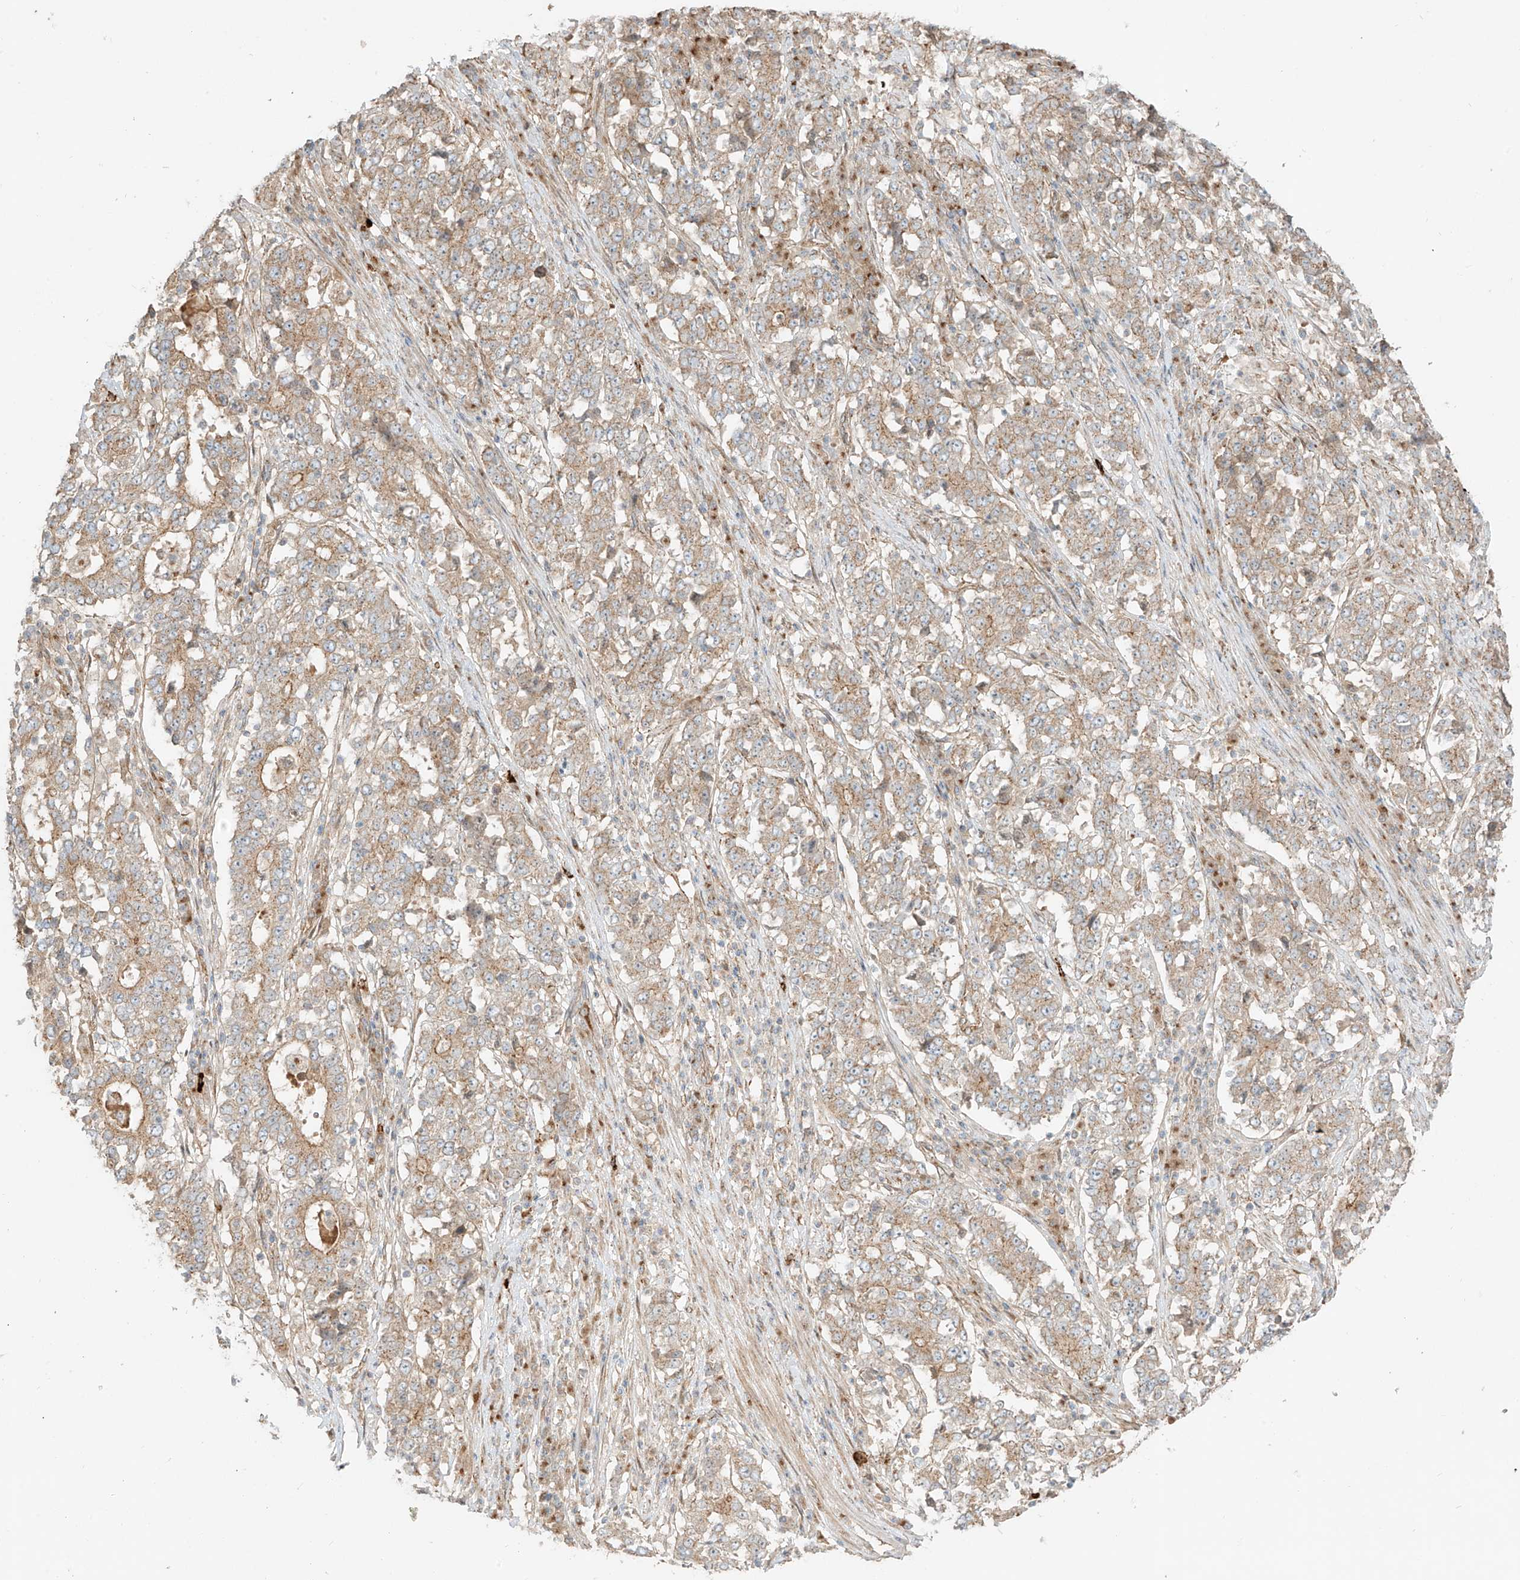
{"staining": {"intensity": "weak", "quantity": ">75%", "location": "cytoplasmic/membranous"}, "tissue": "stomach cancer", "cell_type": "Tumor cells", "image_type": "cancer", "snomed": [{"axis": "morphology", "description": "Adenocarcinoma, NOS"}, {"axis": "topography", "description": "Stomach"}], "caption": "Tumor cells reveal weak cytoplasmic/membranous staining in approximately >75% of cells in adenocarcinoma (stomach).", "gene": "ZNF287", "patient": {"sex": "male", "age": 59}}